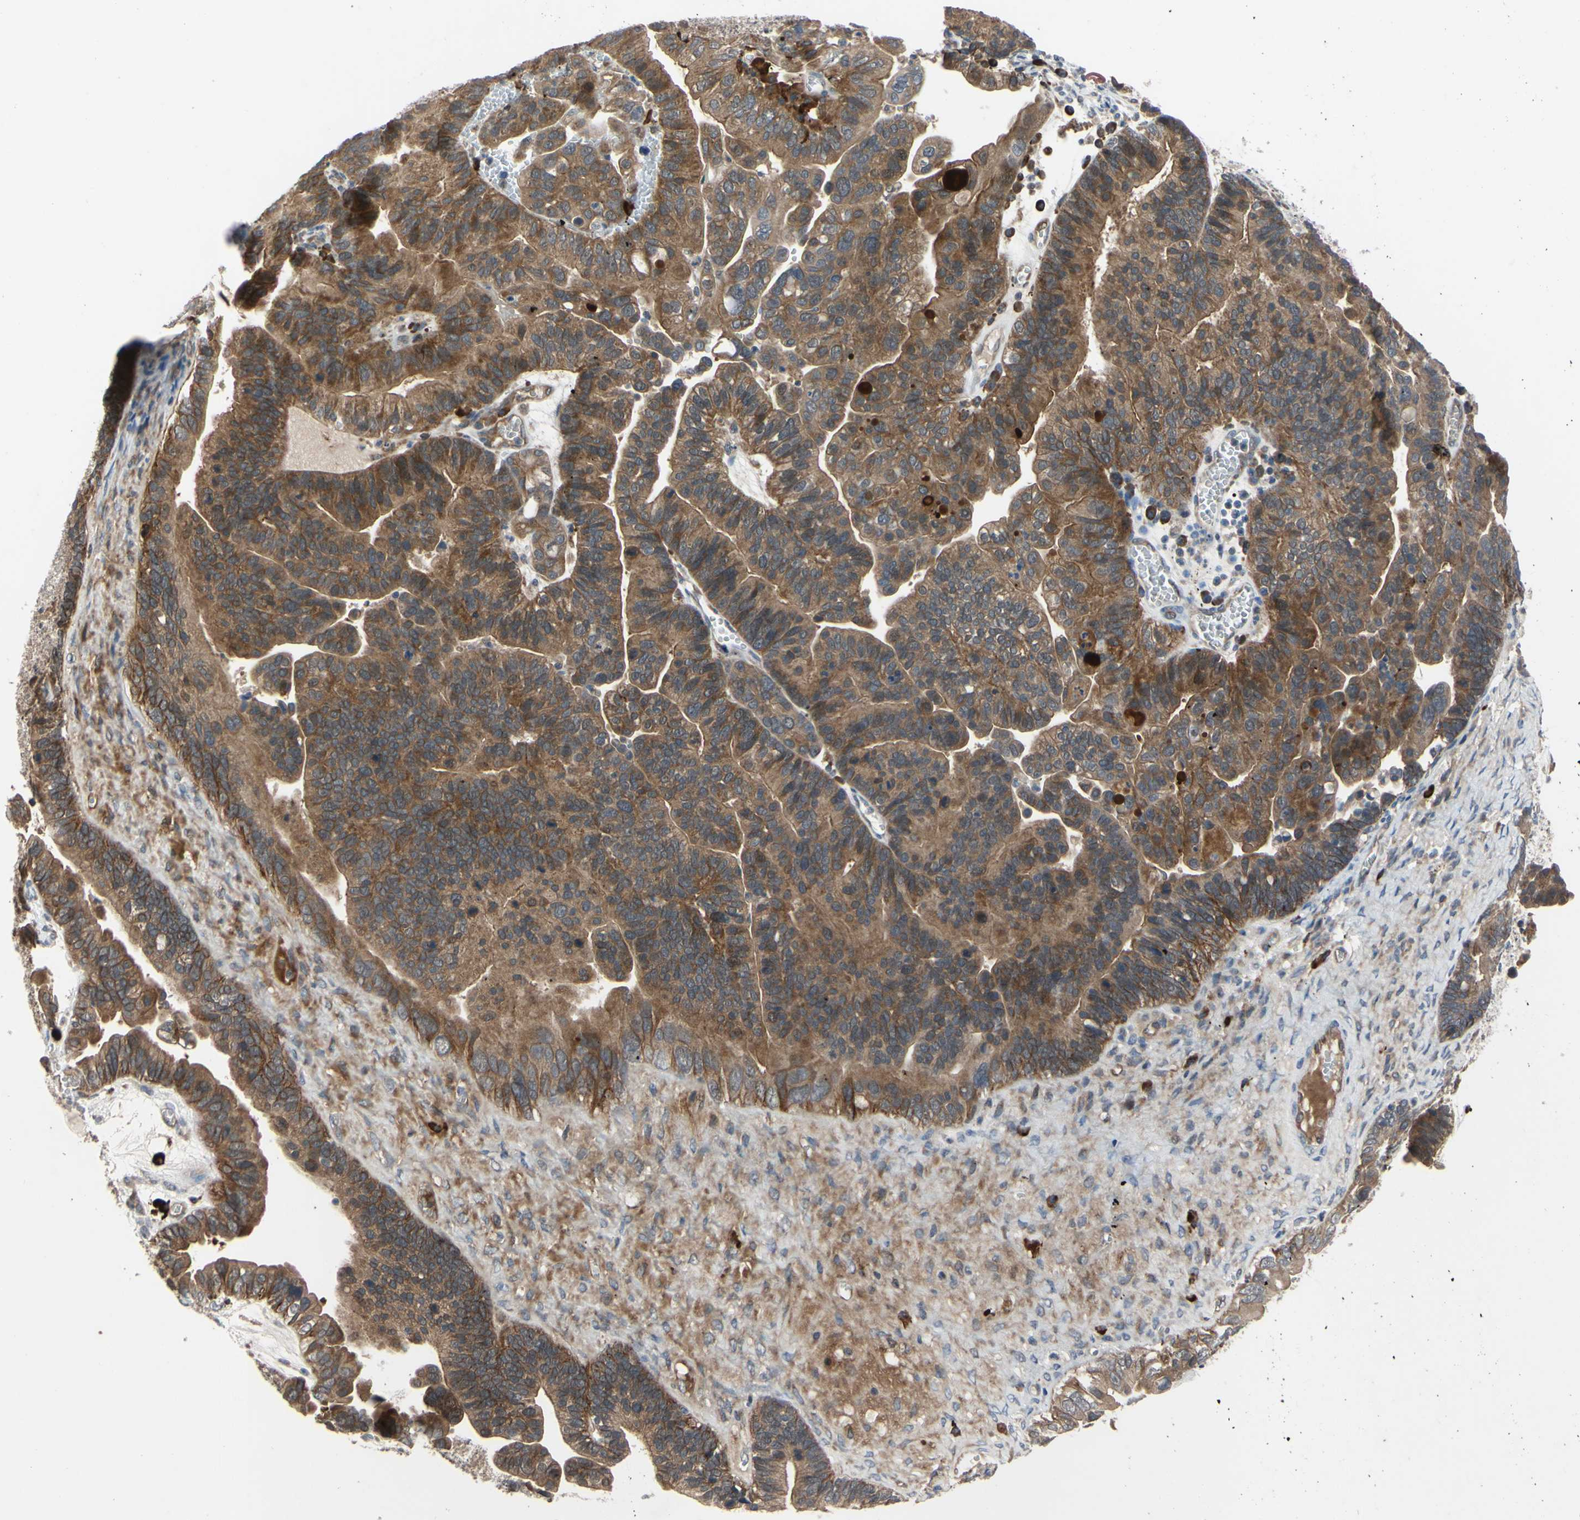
{"staining": {"intensity": "moderate", "quantity": ">75%", "location": "cytoplasmic/membranous"}, "tissue": "ovarian cancer", "cell_type": "Tumor cells", "image_type": "cancer", "snomed": [{"axis": "morphology", "description": "Cystadenocarcinoma, serous, NOS"}, {"axis": "topography", "description": "Ovary"}], "caption": "A photomicrograph of human ovarian serous cystadenocarcinoma stained for a protein shows moderate cytoplasmic/membranous brown staining in tumor cells.", "gene": "XIAP", "patient": {"sex": "female", "age": 56}}